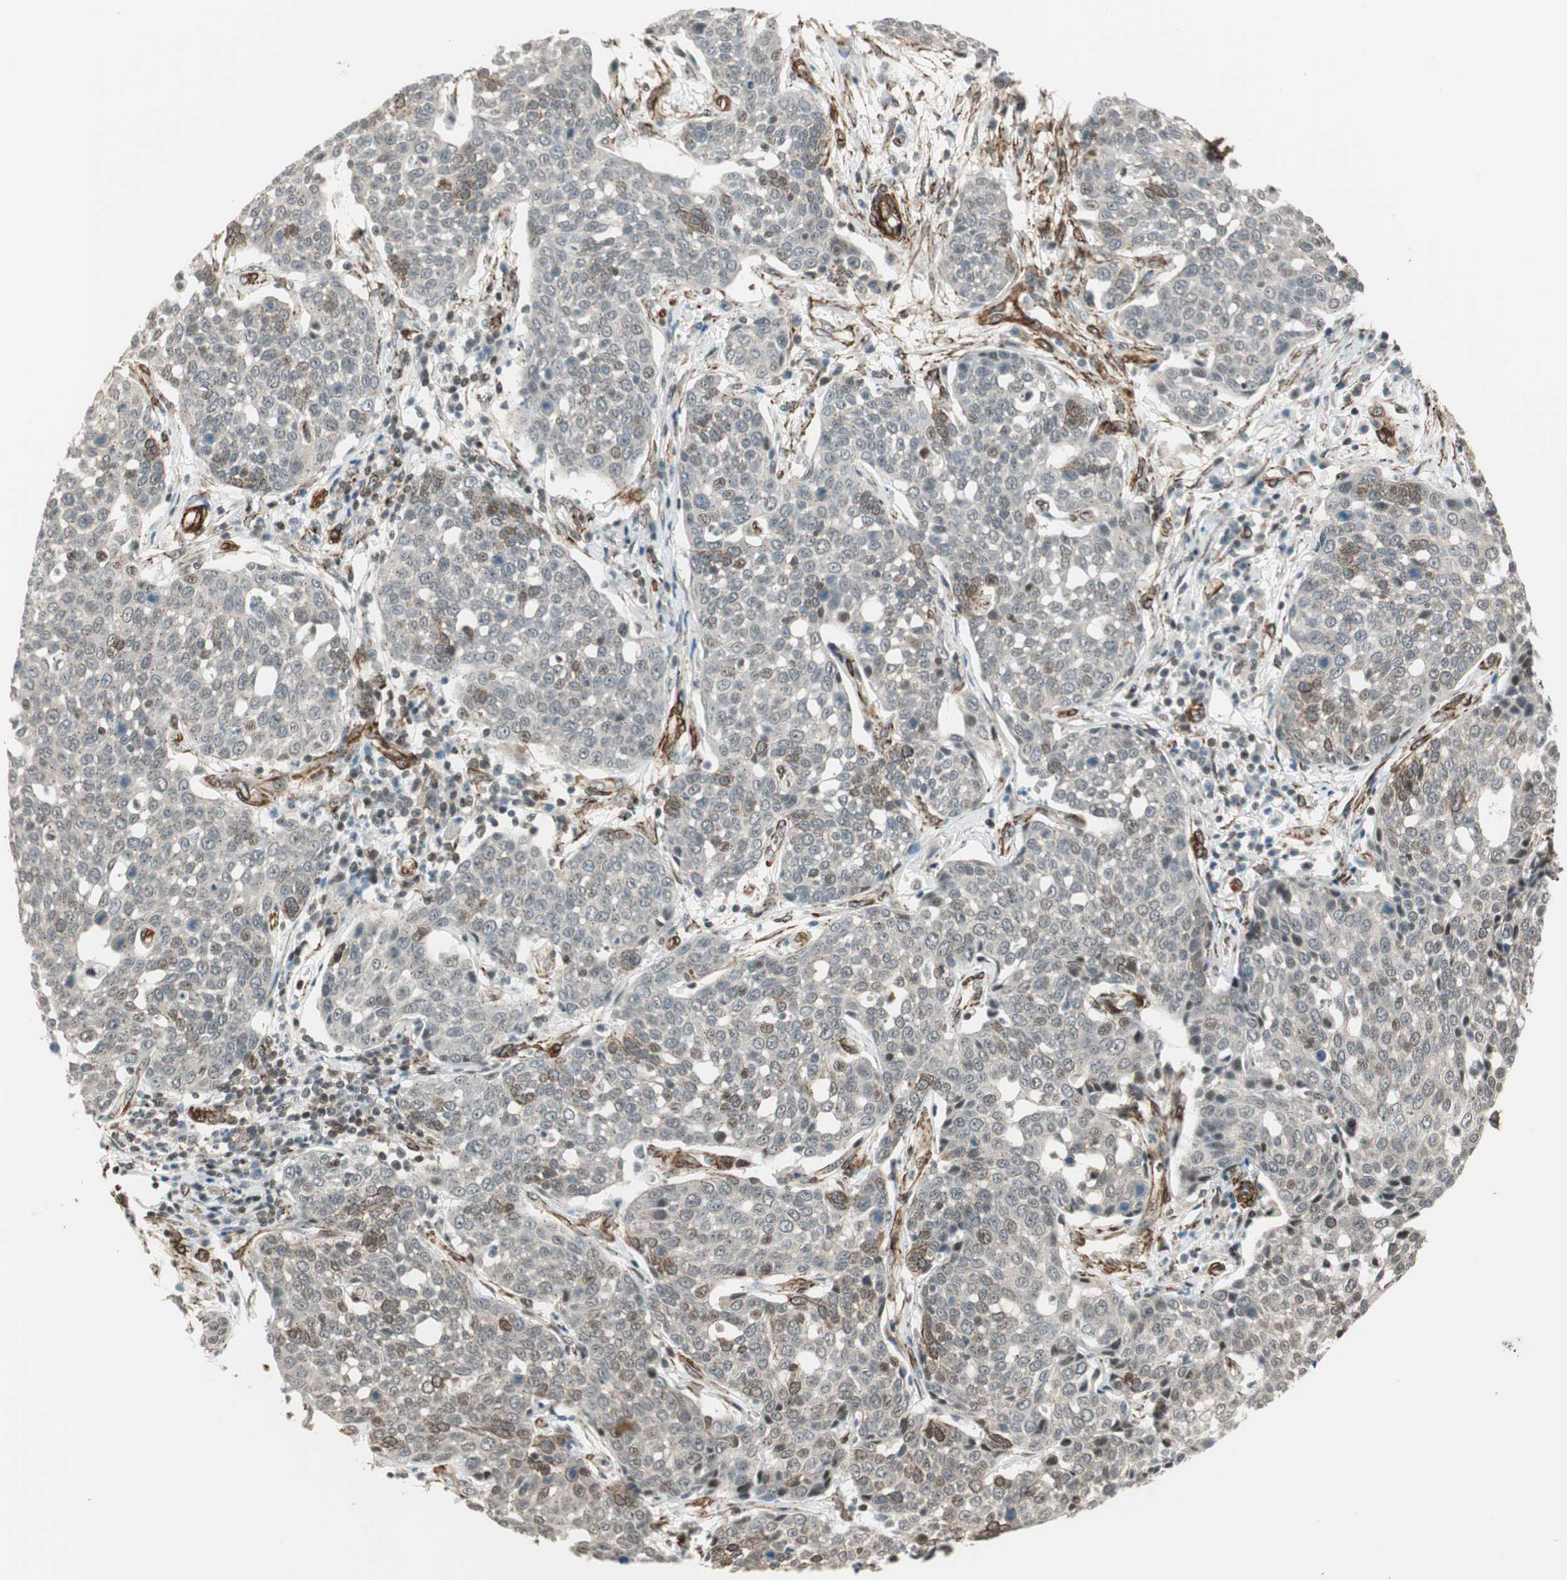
{"staining": {"intensity": "weak", "quantity": "<25%", "location": "nuclear"}, "tissue": "cervical cancer", "cell_type": "Tumor cells", "image_type": "cancer", "snomed": [{"axis": "morphology", "description": "Squamous cell carcinoma, NOS"}, {"axis": "topography", "description": "Cervix"}], "caption": "Tumor cells are negative for brown protein staining in cervical cancer.", "gene": "CDK19", "patient": {"sex": "female", "age": 34}}